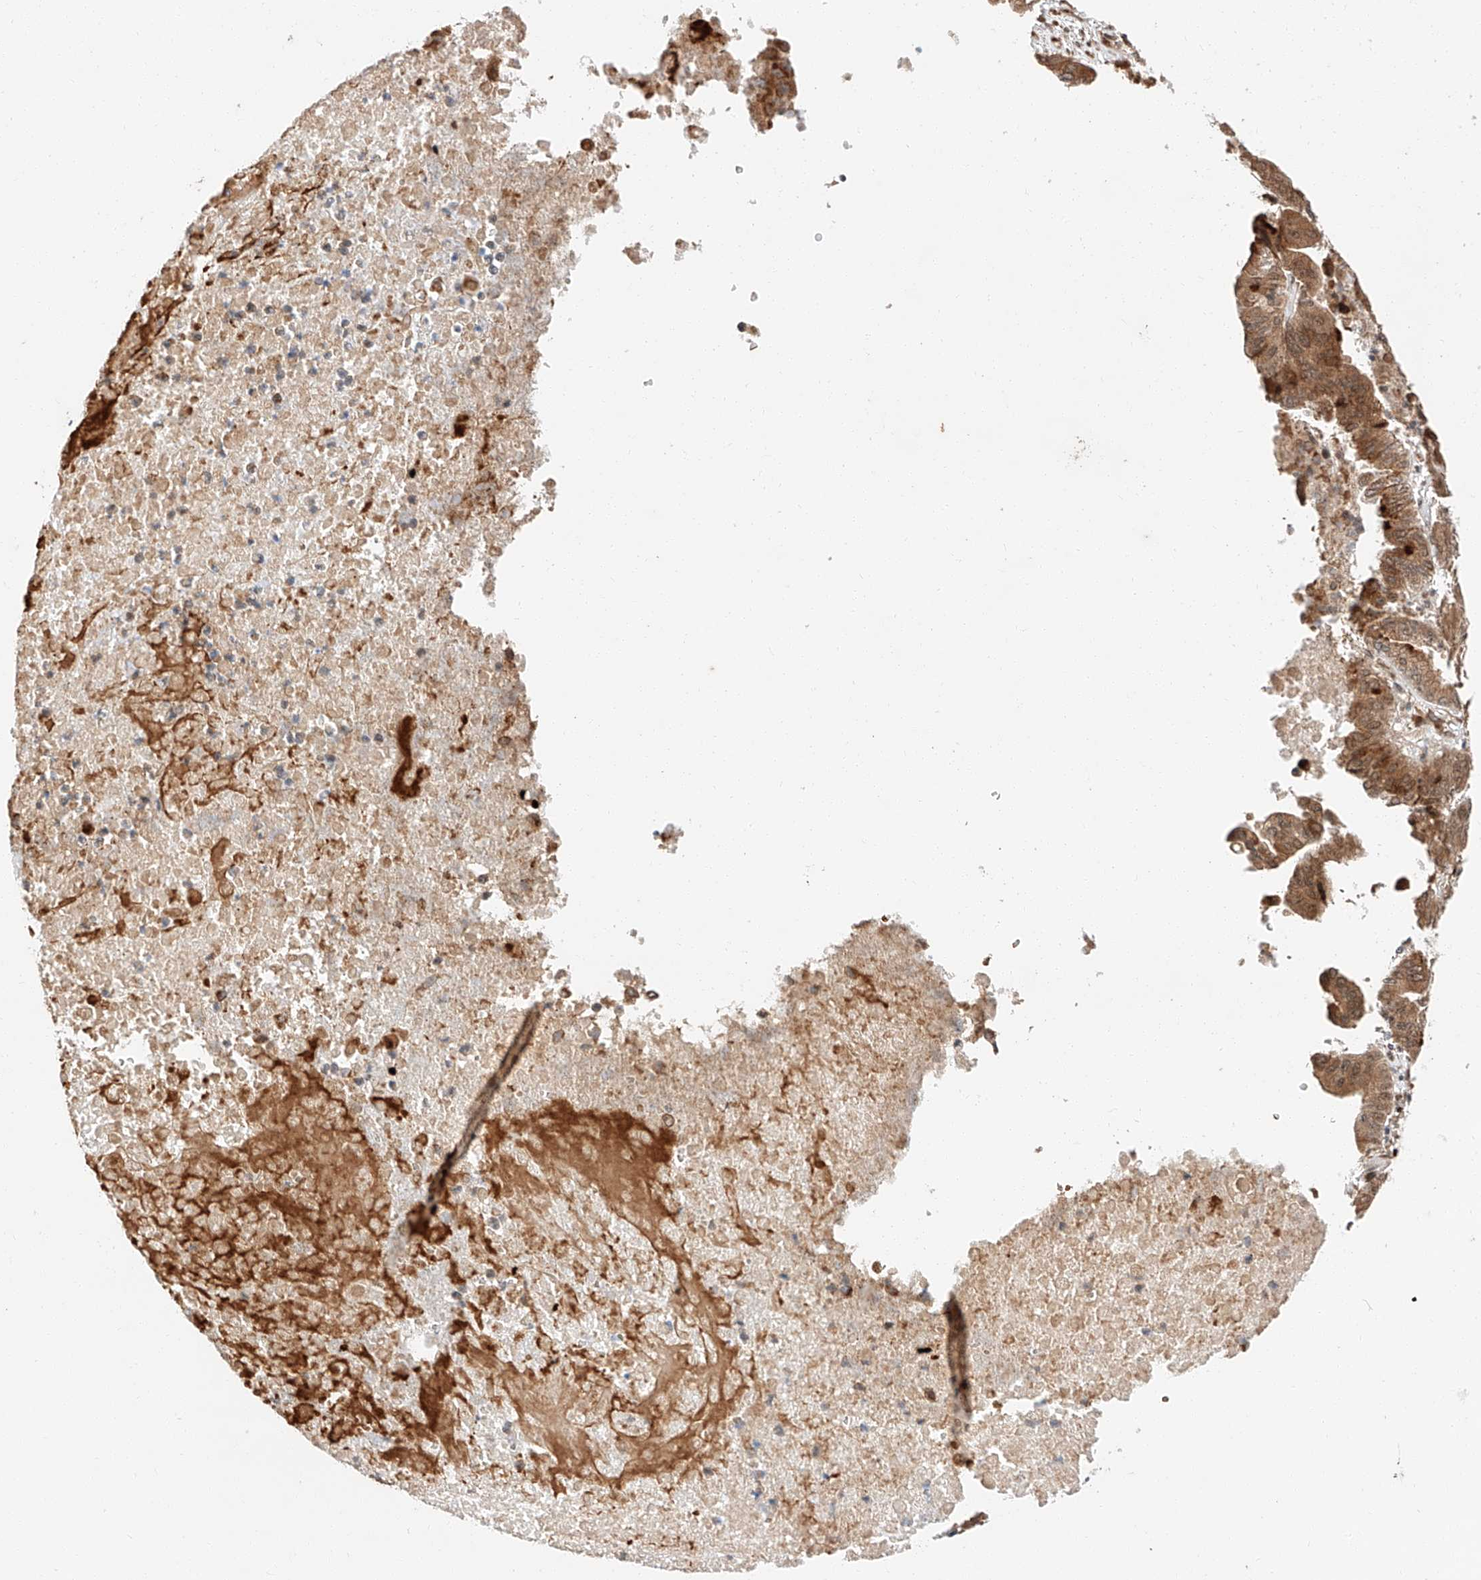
{"staining": {"intensity": "moderate", "quantity": ">75%", "location": "cytoplasmic/membranous,nuclear"}, "tissue": "pancreatic cancer", "cell_type": "Tumor cells", "image_type": "cancer", "snomed": [{"axis": "morphology", "description": "Adenocarcinoma, NOS"}, {"axis": "topography", "description": "Pancreas"}], "caption": "High-magnification brightfield microscopy of pancreatic cancer stained with DAB (brown) and counterstained with hematoxylin (blue). tumor cells exhibit moderate cytoplasmic/membranous and nuclear positivity is appreciated in about>75% of cells.", "gene": "THTPA", "patient": {"sex": "female", "age": 77}}